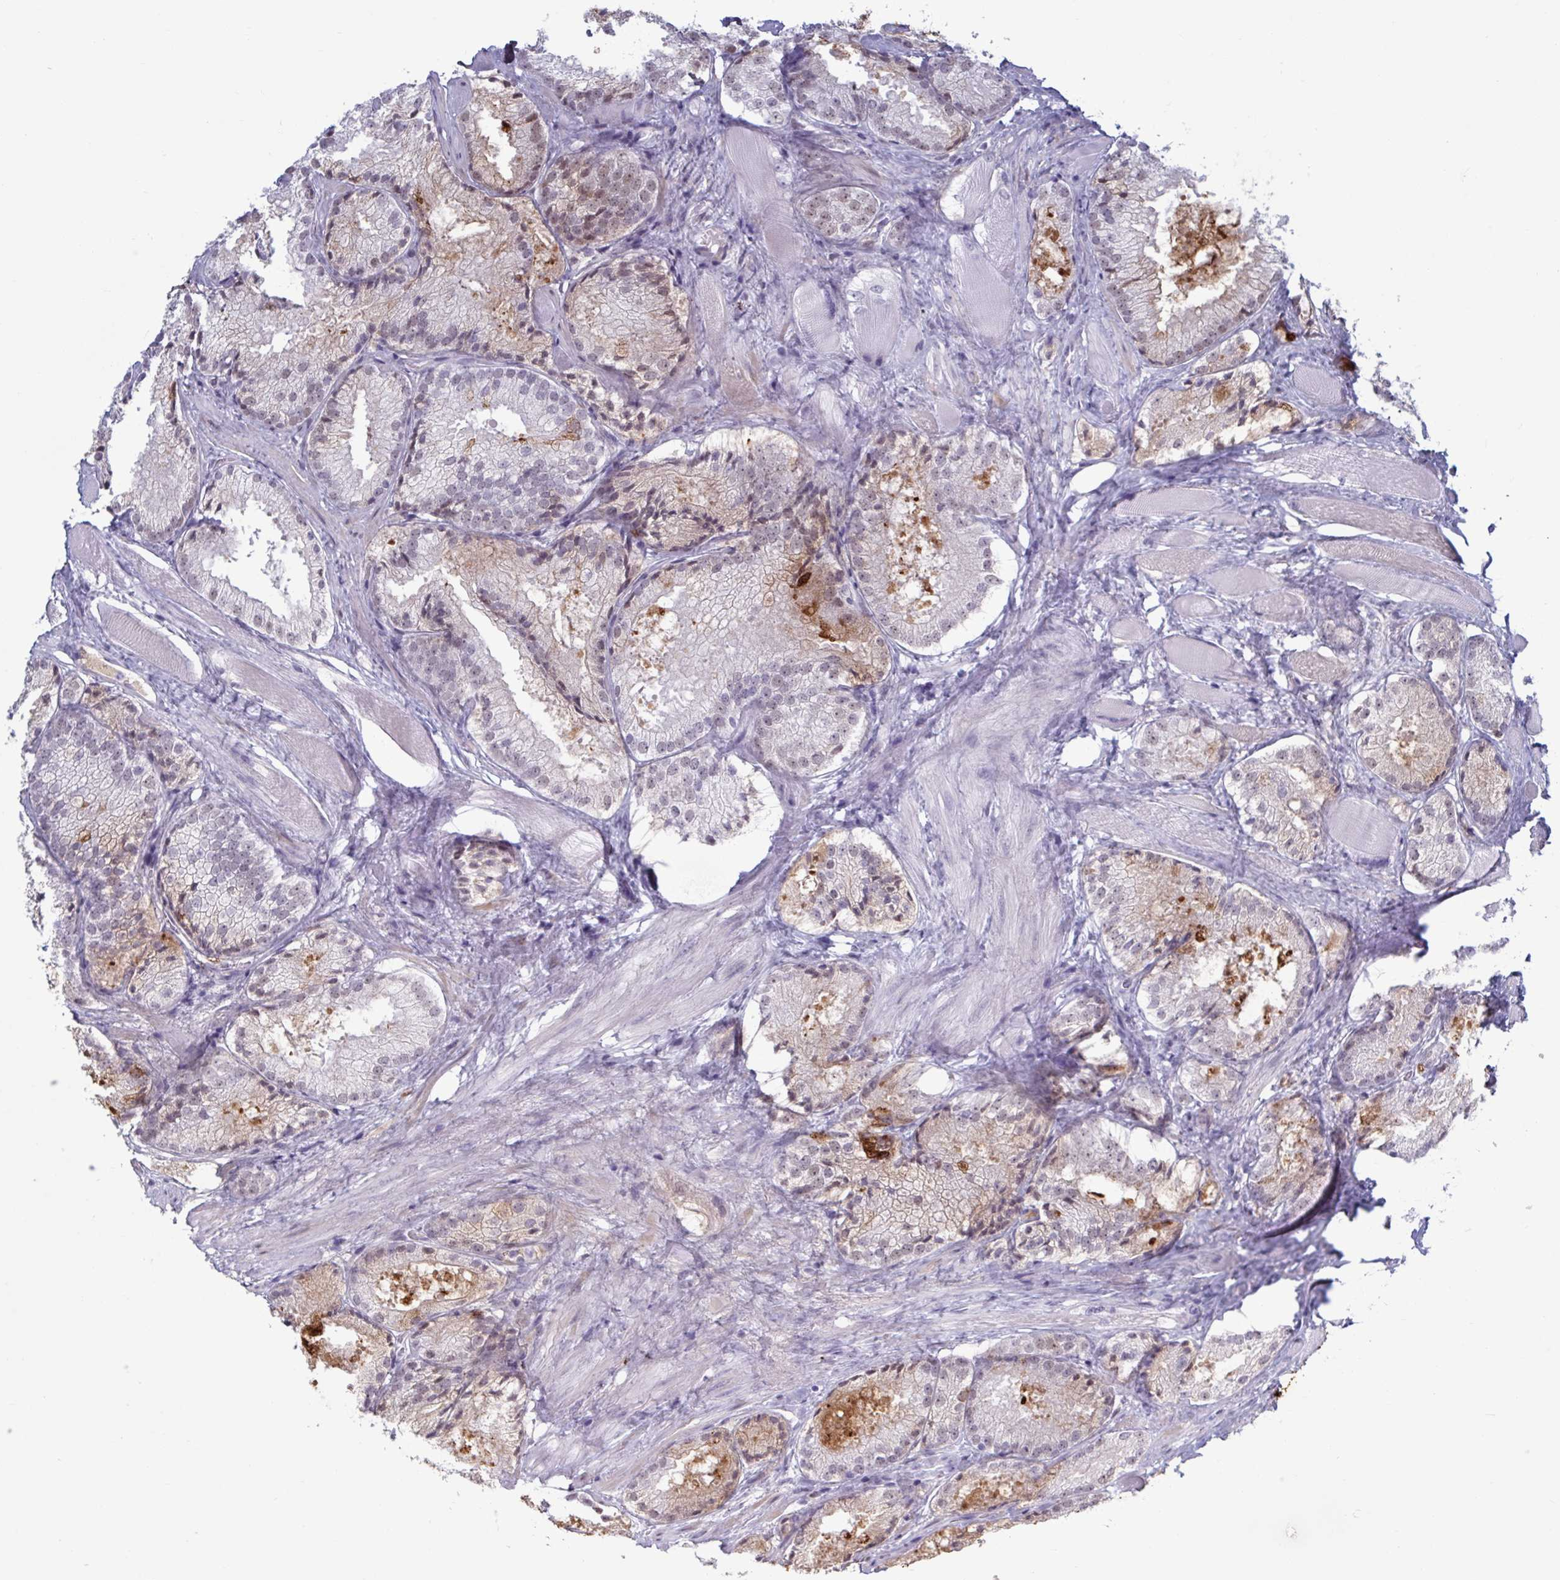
{"staining": {"intensity": "weak", "quantity": "<25%", "location": "cytoplasmic/membranous,nuclear"}, "tissue": "prostate cancer", "cell_type": "Tumor cells", "image_type": "cancer", "snomed": [{"axis": "morphology", "description": "Adenocarcinoma, High grade"}, {"axis": "topography", "description": "Prostate"}], "caption": "Immunohistochemistry histopathology image of neoplastic tissue: prostate adenocarcinoma (high-grade) stained with DAB exhibits no significant protein expression in tumor cells. Brightfield microscopy of immunohistochemistry stained with DAB (3,3'-diaminobenzidine) (brown) and hematoxylin (blue), captured at high magnification.", "gene": "MSMB", "patient": {"sex": "male", "age": 68}}